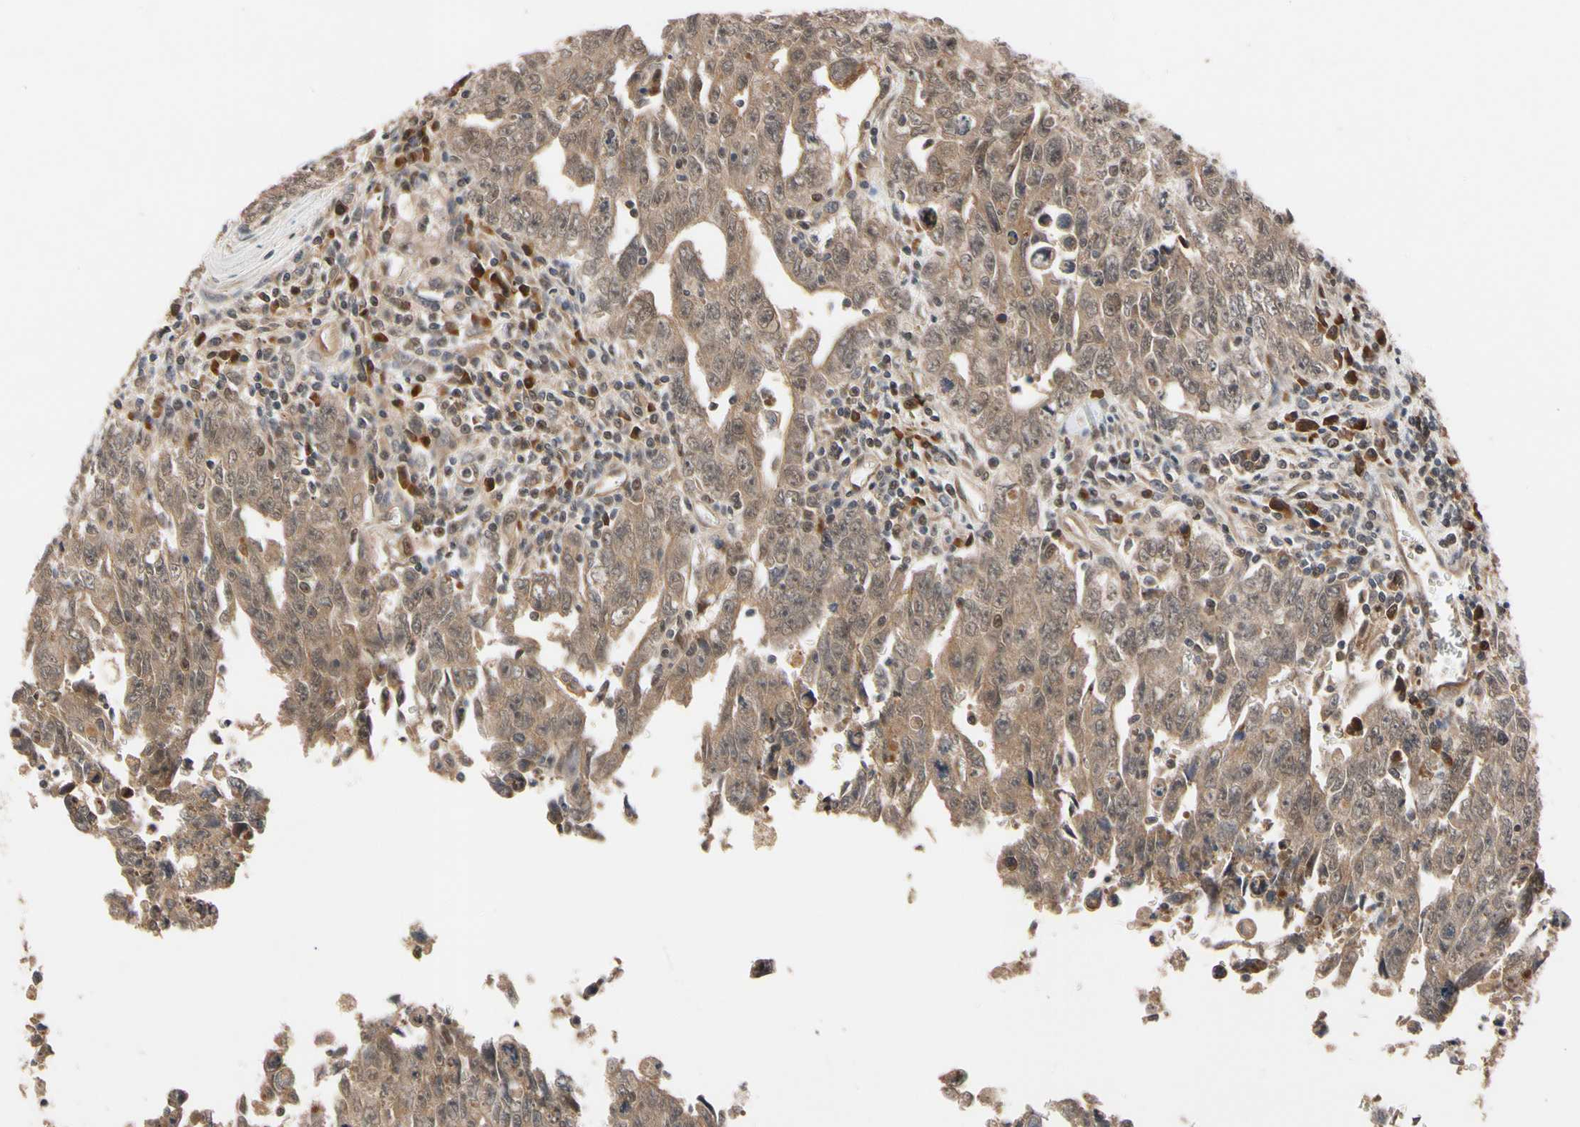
{"staining": {"intensity": "weak", "quantity": "25%-75%", "location": "cytoplasmic/membranous,nuclear"}, "tissue": "testis cancer", "cell_type": "Tumor cells", "image_type": "cancer", "snomed": [{"axis": "morphology", "description": "Carcinoma, Embryonal, NOS"}, {"axis": "topography", "description": "Testis"}], "caption": "Protein analysis of testis embryonal carcinoma tissue reveals weak cytoplasmic/membranous and nuclear positivity in about 25%-75% of tumor cells.", "gene": "CYTIP", "patient": {"sex": "male", "age": 28}}